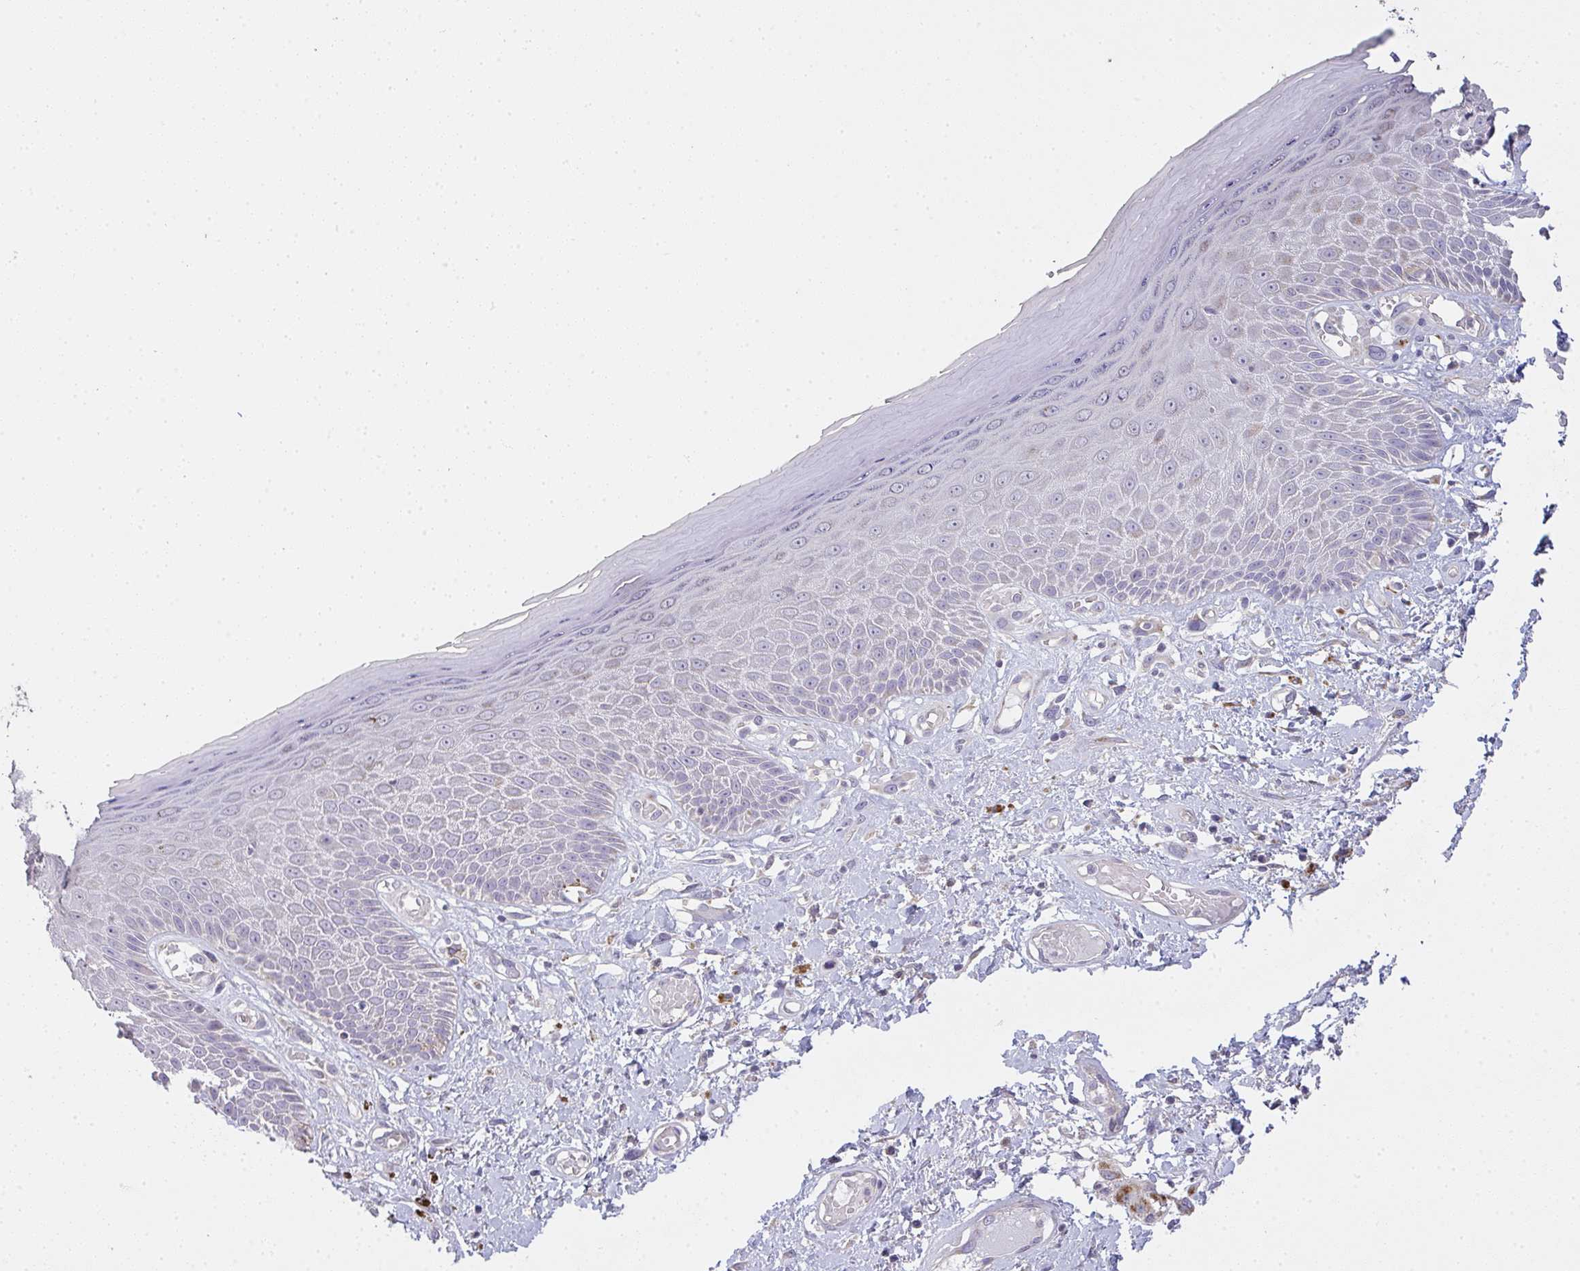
{"staining": {"intensity": "strong", "quantity": "<25%", "location": "cytoplasmic/membranous"}, "tissue": "skin", "cell_type": "Epidermal cells", "image_type": "normal", "snomed": [{"axis": "morphology", "description": "Normal tissue, NOS"}, {"axis": "topography", "description": "Anal"}, {"axis": "topography", "description": "Peripheral nerve tissue"}], "caption": "Immunohistochemistry (IHC) micrograph of benign human skin stained for a protein (brown), which exhibits medium levels of strong cytoplasmic/membranous expression in approximately <25% of epidermal cells.", "gene": "TMEM219", "patient": {"sex": "male", "age": 78}}